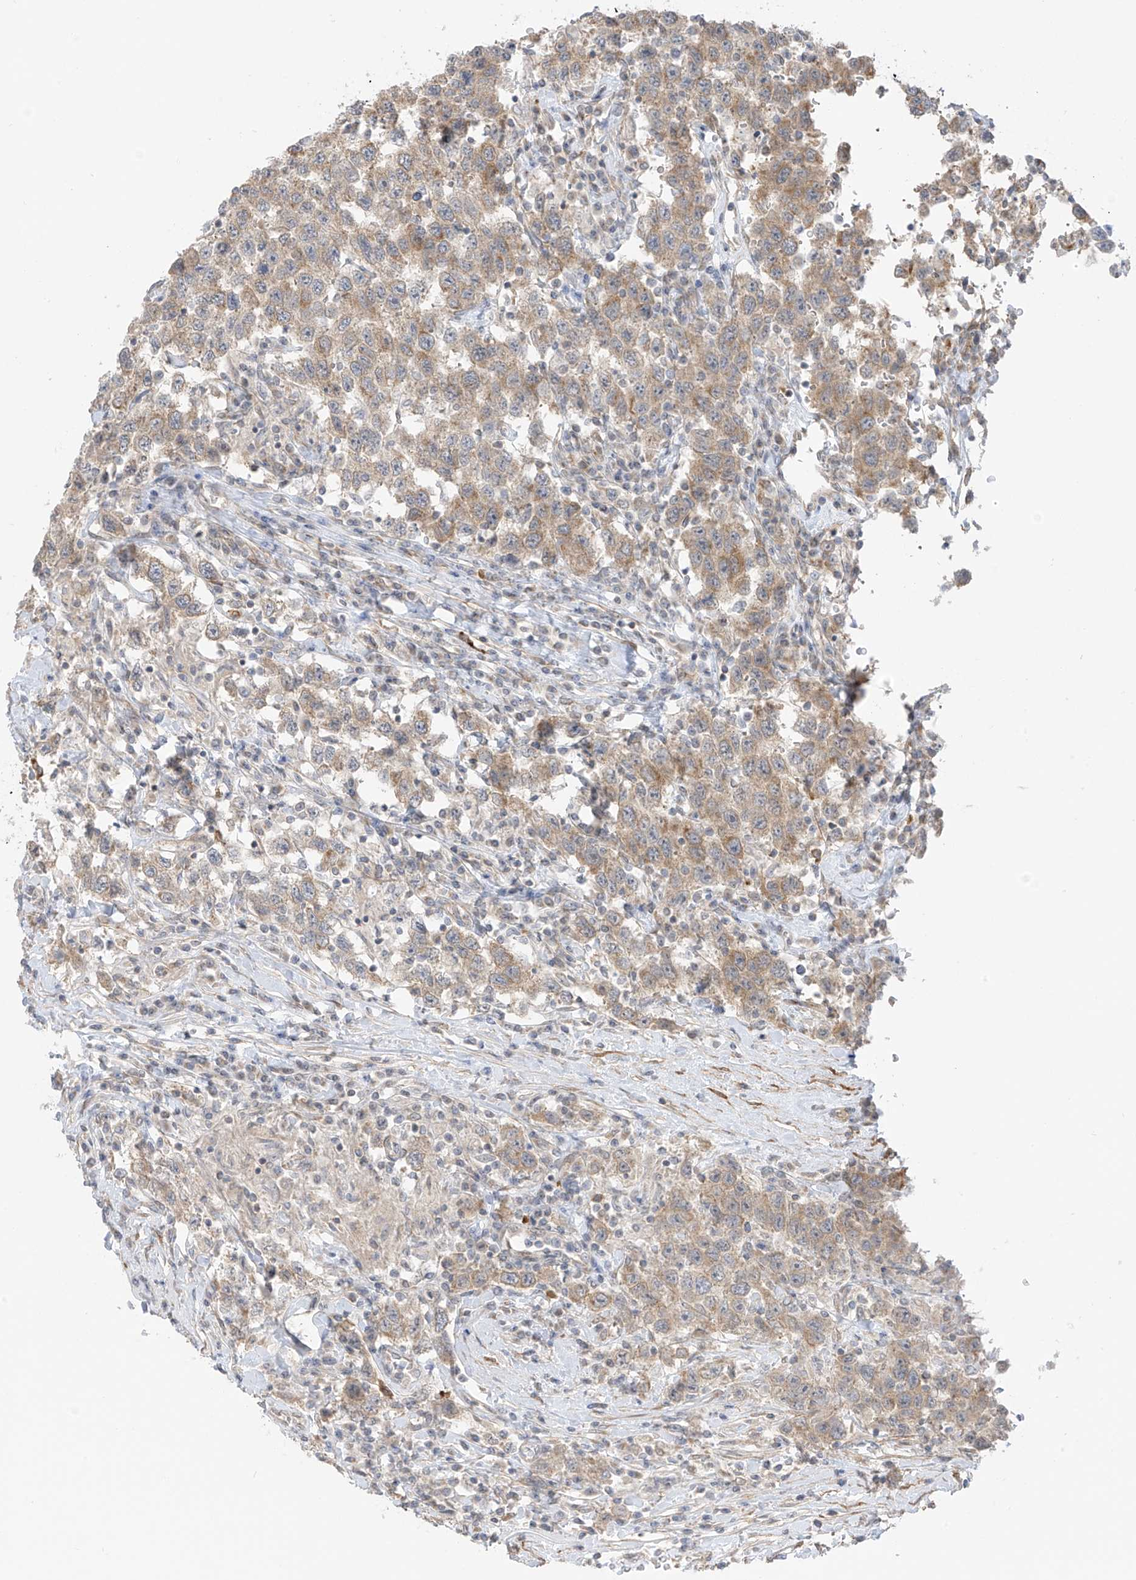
{"staining": {"intensity": "moderate", "quantity": "25%-75%", "location": "cytoplasmic/membranous"}, "tissue": "testis cancer", "cell_type": "Tumor cells", "image_type": "cancer", "snomed": [{"axis": "morphology", "description": "Seminoma, NOS"}, {"axis": "topography", "description": "Testis"}], "caption": "High-power microscopy captured an IHC micrograph of testis seminoma, revealing moderate cytoplasmic/membranous expression in approximately 25%-75% of tumor cells.", "gene": "HS6ST2", "patient": {"sex": "male", "age": 41}}